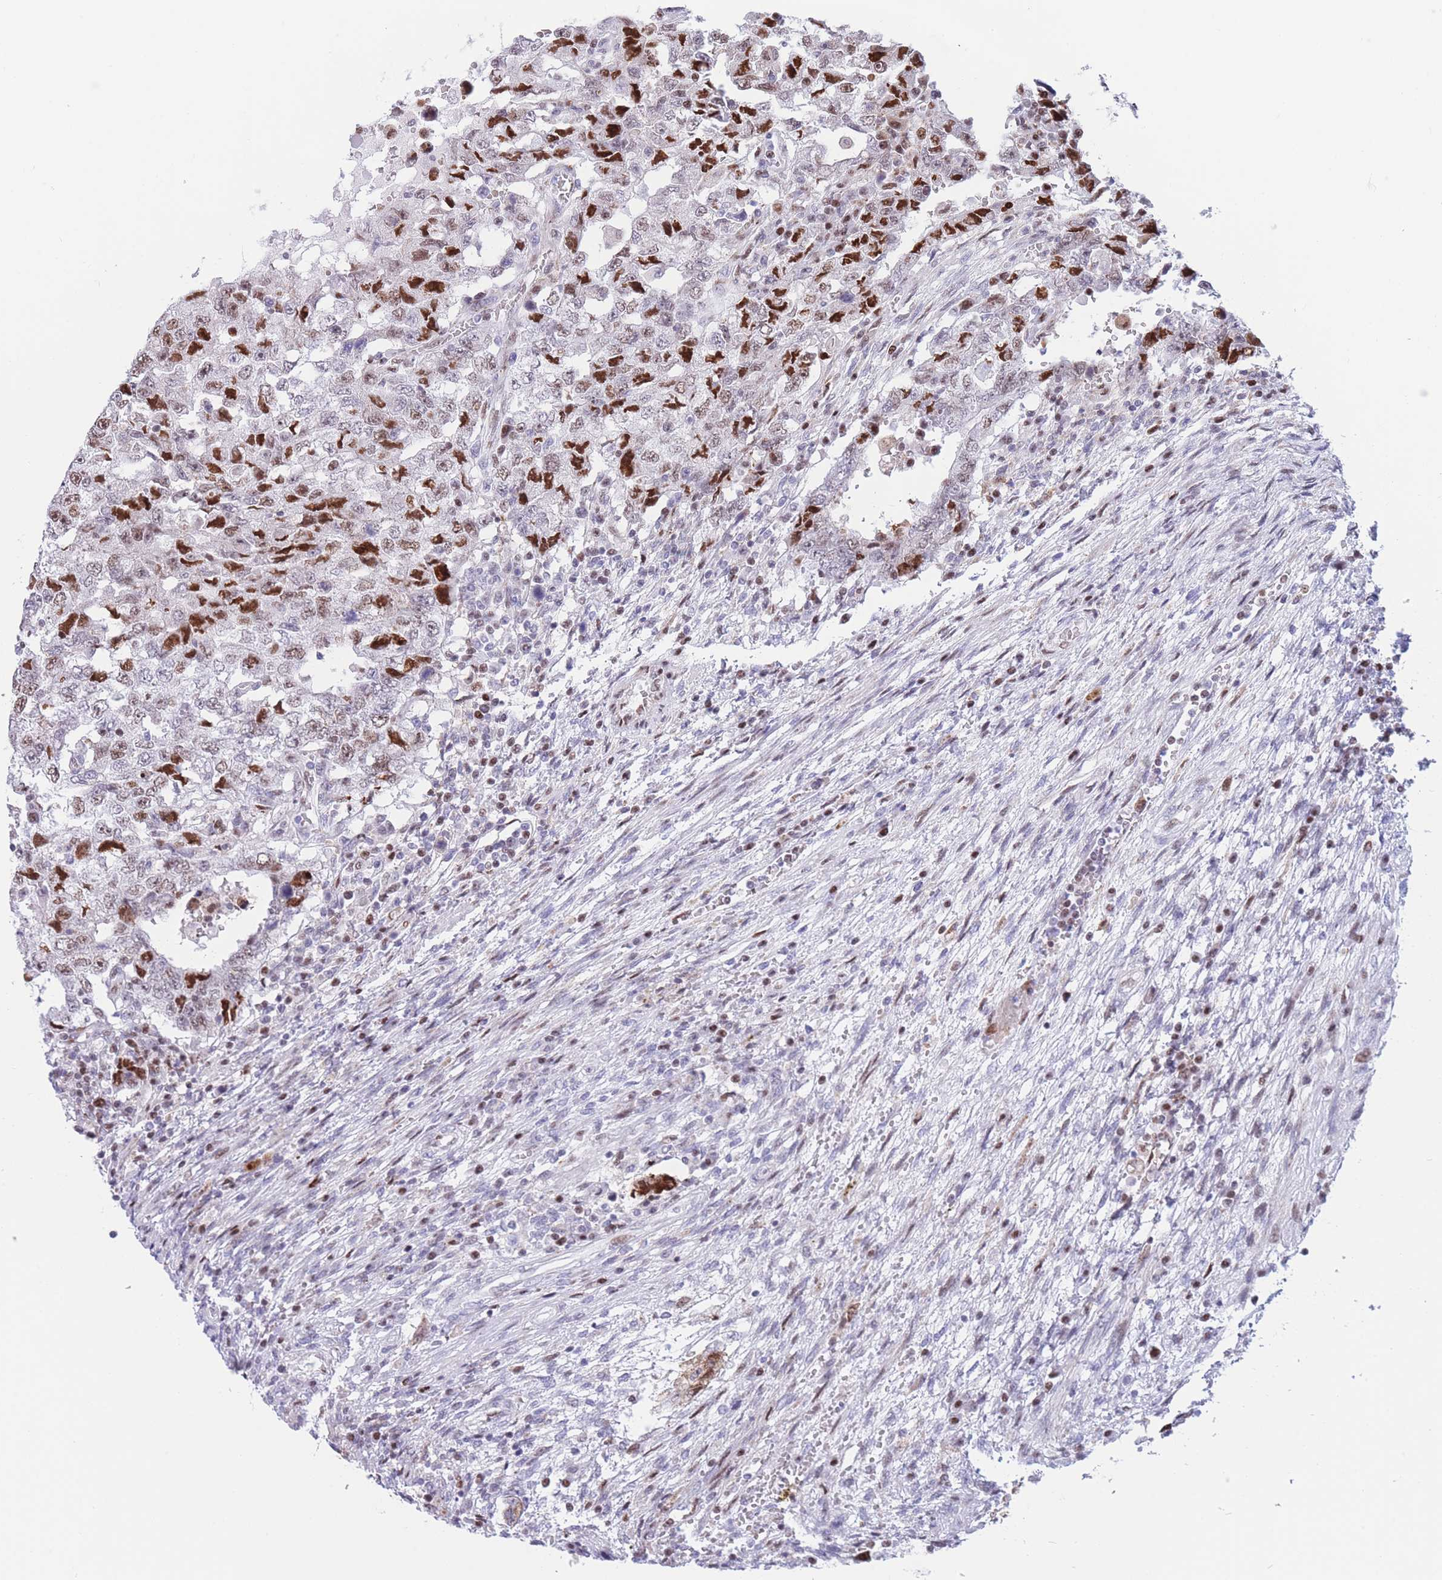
{"staining": {"intensity": "strong", "quantity": "25%-75%", "location": "nuclear"}, "tissue": "testis cancer", "cell_type": "Tumor cells", "image_type": "cancer", "snomed": [{"axis": "morphology", "description": "Carcinoma, Embryonal, NOS"}, {"axis": "topography", "description": "Testis"}], "caption": "Immunohistochemistry micrograph of neoplastic tissue: human testis cancer (embryonal carcinoma) stained using immunohistochemistry (IHC) displays high levels of strong protein expression localized specifically in the nuclear of tumor cells, appearing as a nuclear brown color.", "gene": "DNAJC3", "patient": {"sex": "male", "age": 26}}